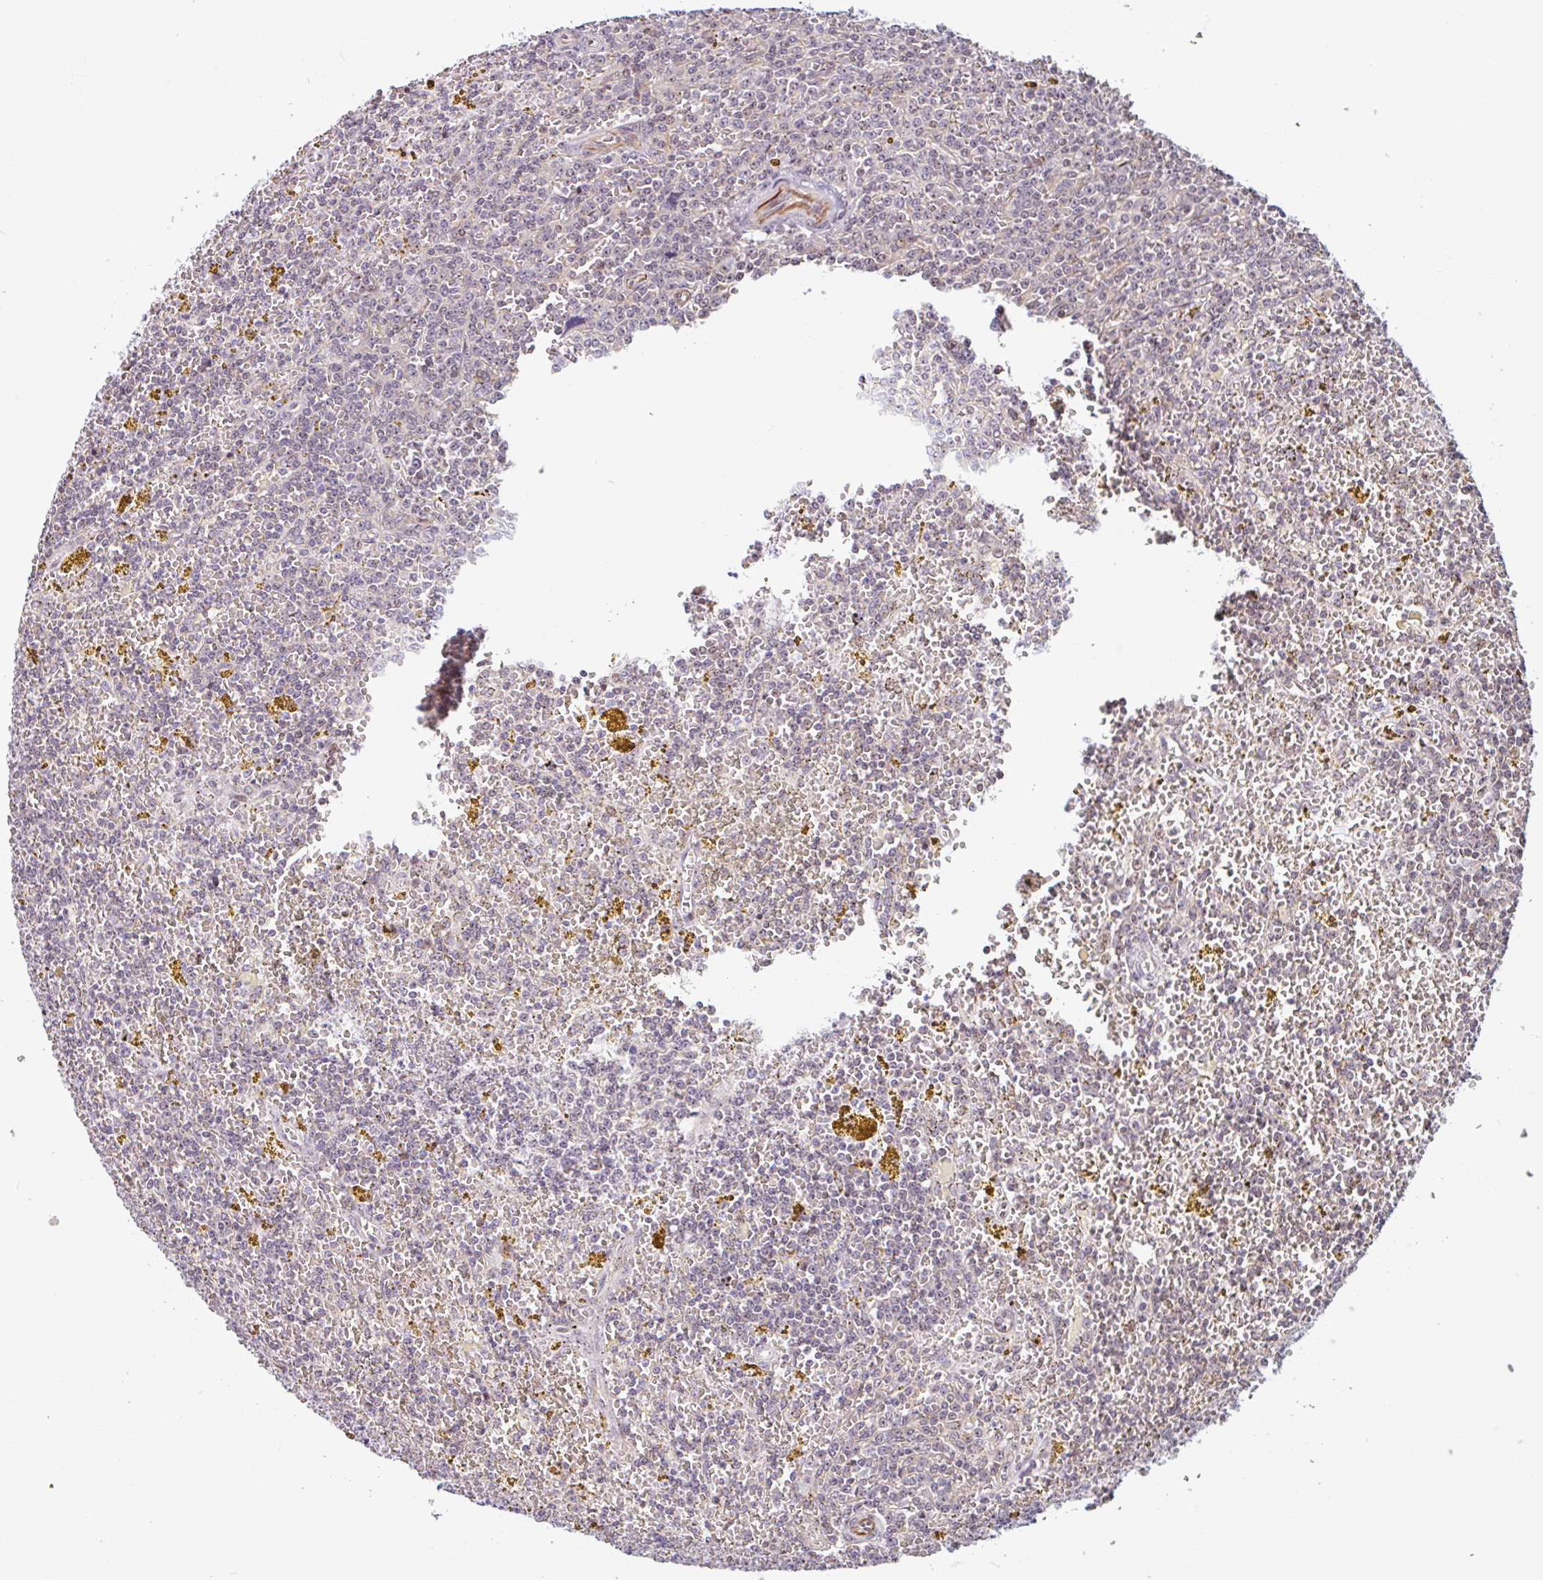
{"staining": {"intensity": "negative", "quantity": "none", "location": "none"}, "tissue": "lymphoma", "cell_type": "Tumor cells", "image_type": "cancer", "snomed": [{"axis": "morphology", "description": "Malignant lymphoma, non-Hodgkin's type, Low grade"}, {"axis": "topography", "description": "Spleen"}, {"axis": "topography", "description": "Lymph node"}], "caption": "There is no significant positivity in tumor cells of lymphoma.", "gene": "ZNF689", "patient": {"sex": "female", "age": 66}}